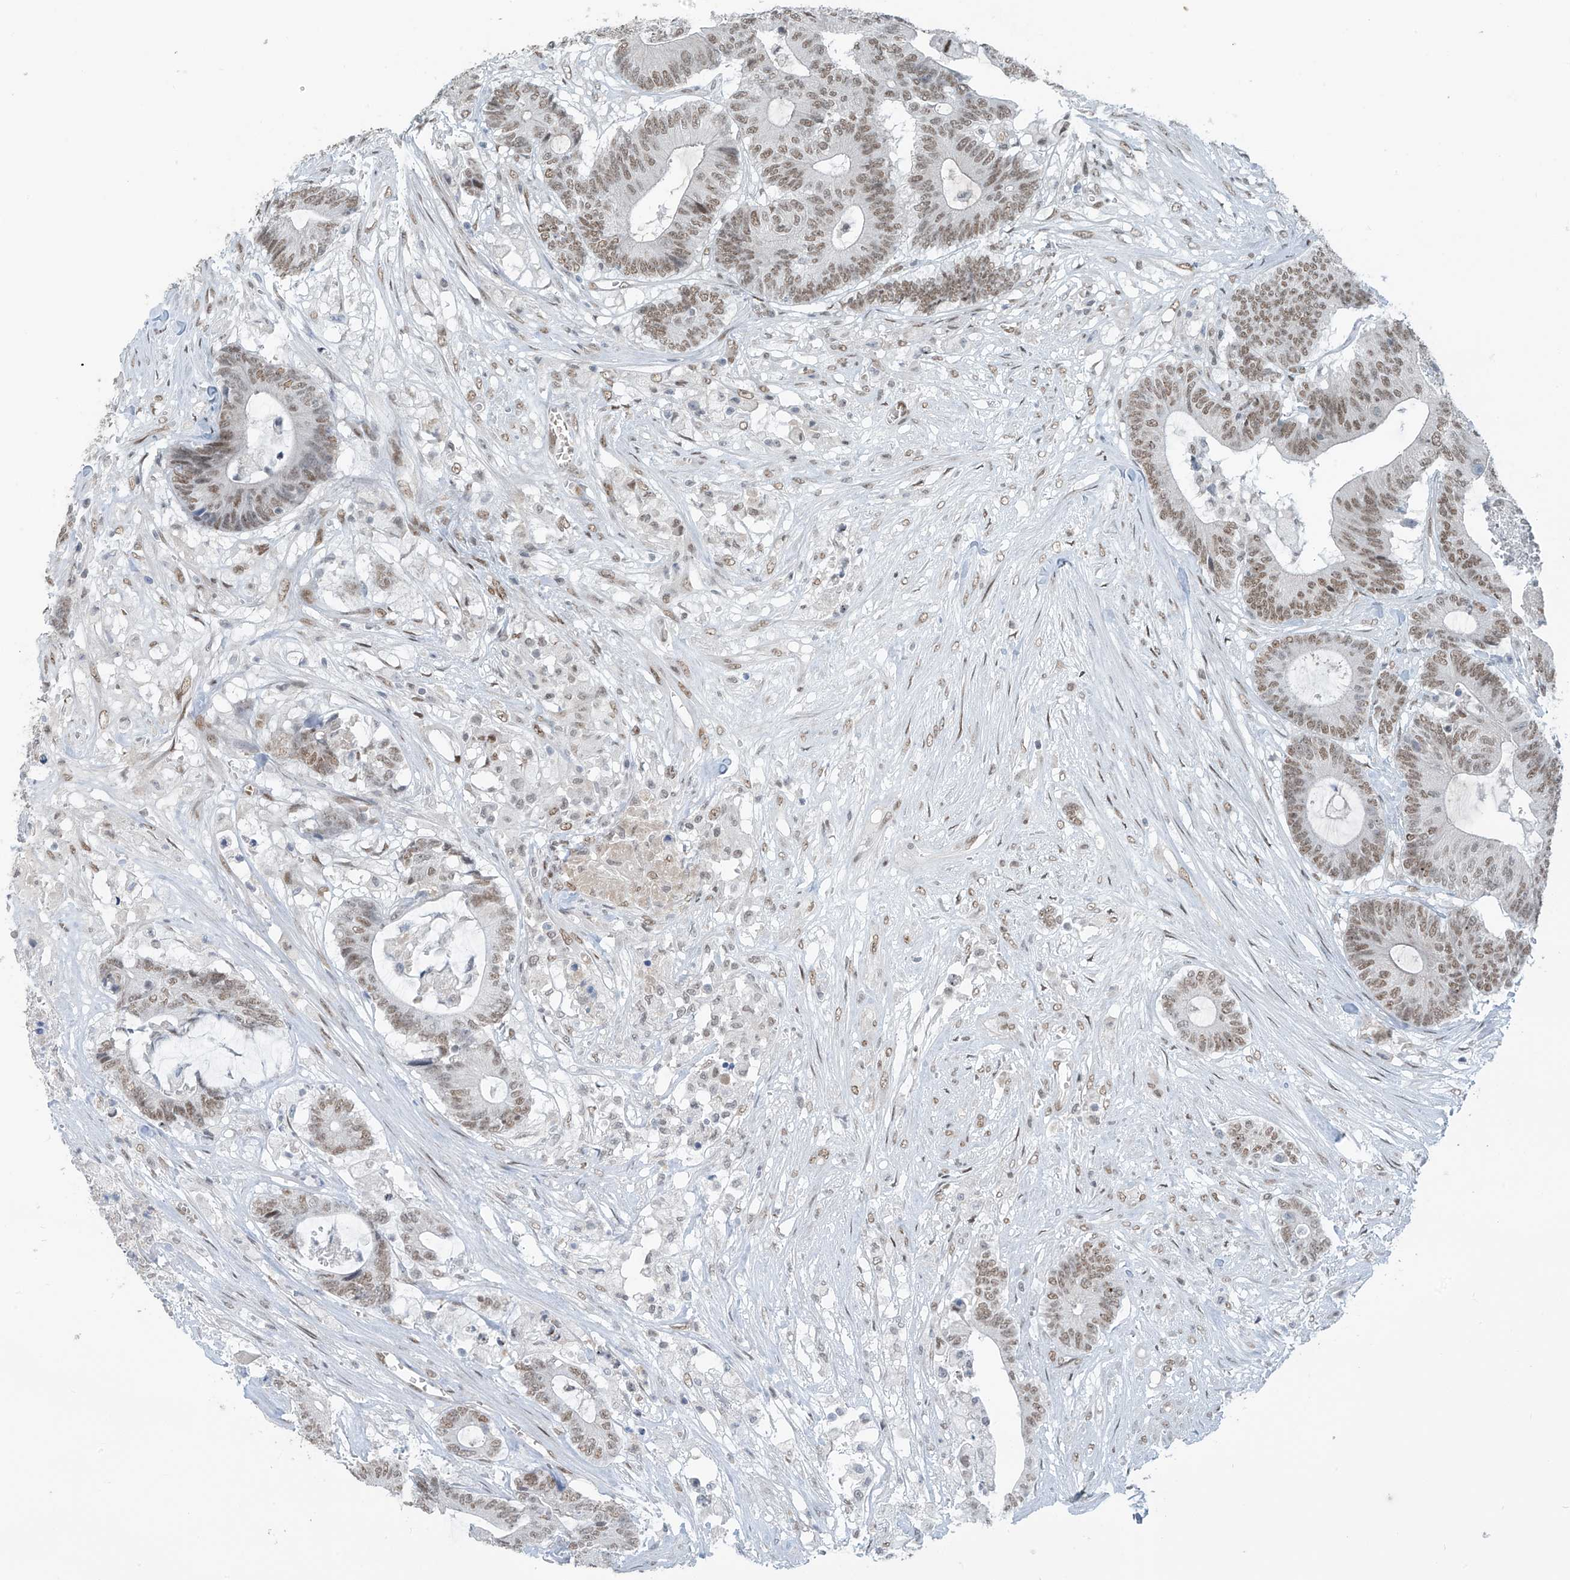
{"staining": {"intensity": "moderate", "quantity": ">75%", "location": "nuclear"}, "tissue": "colorectal cancer", "cell_type": "Tumor cells", "image_type": "cancer", "snomed": [{"axis": "morphology", "description": "Adenocarcinoma, NOS"}, {"axis": "topography", "description": "Colon"}], "caption": "Immunohistochemical staining of human colorectal adenocarcinoma reveals medium levels of moderate nuclear staining in about >75% of tumor cells.", "gene": "MCM9", "patient": {"sex": "female", "age": 84}}